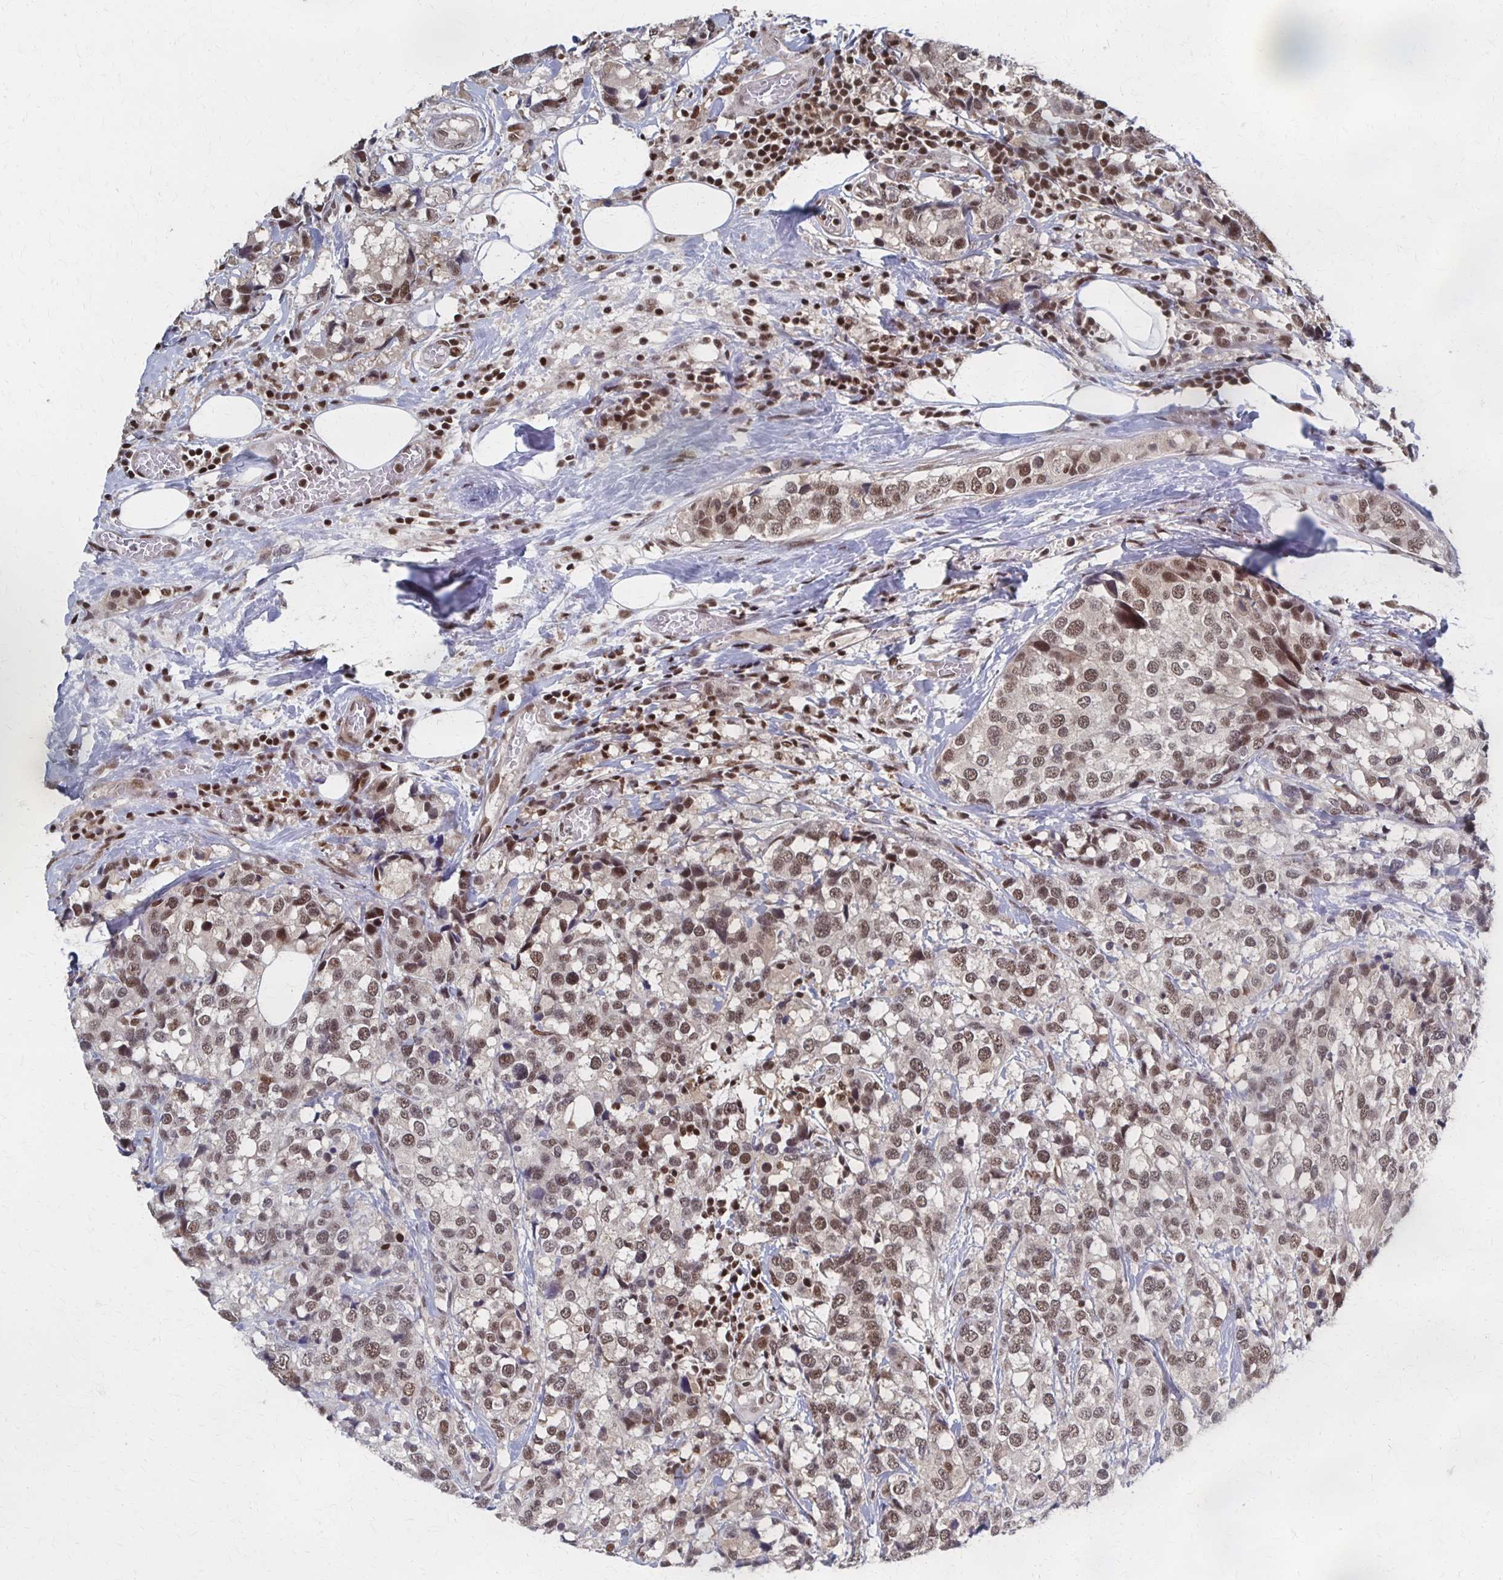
{"staining": {"intensity": "moderate", "quantity": ">75%", "location": "nuclear"}, "tissue": "breast cancer", "cell_type": "Tumor cells", "image_type": "cancer", "snomed": [{"axis": "morphology", "description": "Lobular carcinoma"}, {"axis": "topography", "description": "Breast"}], "caption": "IHC (DAB) staining of human breast lobular carcinoma shows moderate nuclear protein positivity in approximately >75% of tumor cells.", "gene": "GTF2B", "patient": {"sex": "female", "age": 59}}